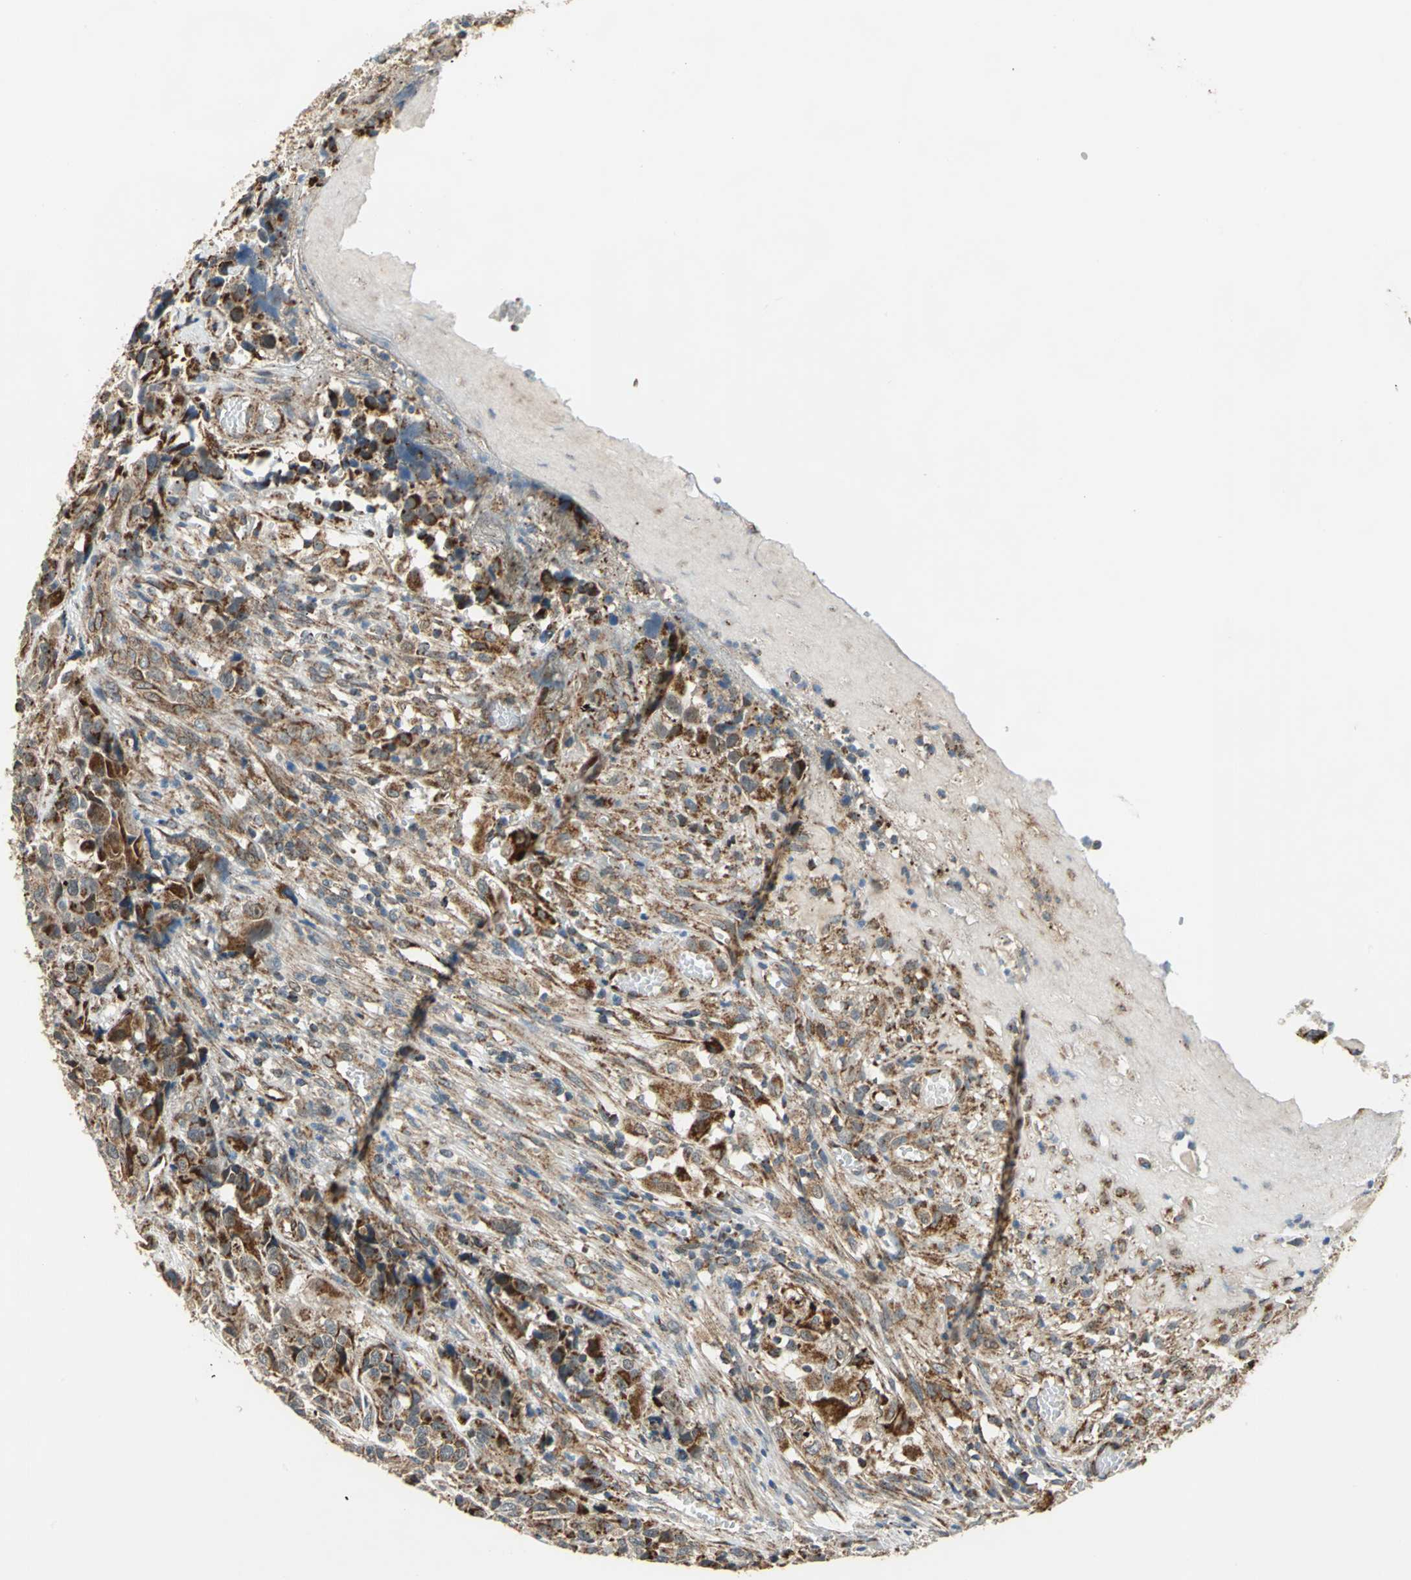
{"staining": {"intensity": "moderate", "quantity": ">75%", "location": "cytoplasmic/membranous"}, "tissue": "urothelial cancer", "cell_type": "Tumor cells", "image_type": "cancer", "snomed": [{"axis": "morphology", "description": "Urothelial carcinoma, High grade"}, {"axis": "topography", "description": "Urinary bladder"}], "caption": "A brown stain highlights moderate cytoplasmic/membranous expression of a protein in urothelial cancer tumor cells. (DAB IHC with brightfield microscopy, high magnification).", "gene": "MRPS22", "patient": {"sex": "female", "age": 81}}